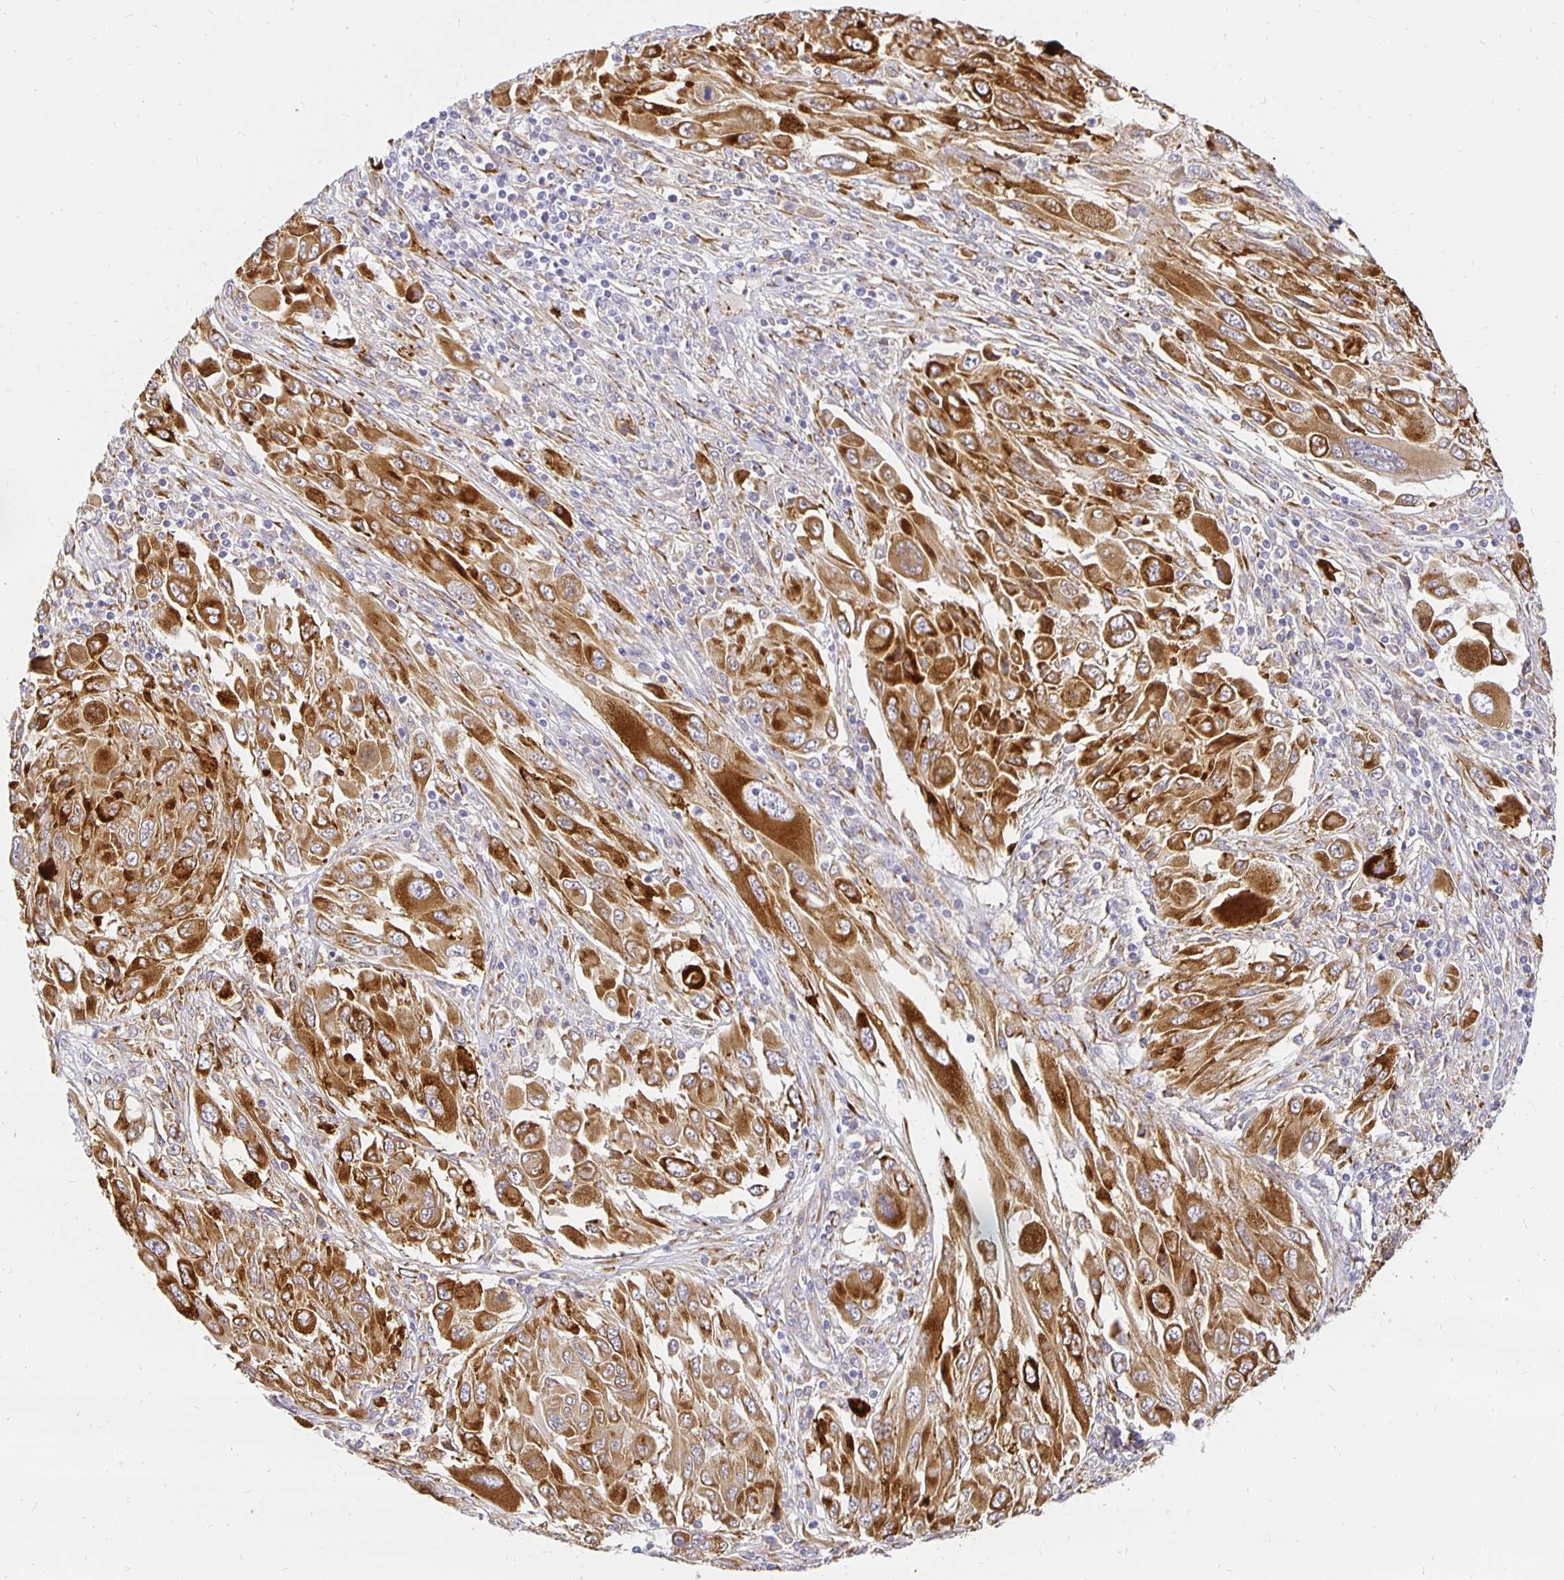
{"staining": {"intensity": "strong", "quantity": ">75%", "location": "cytoplasmic/membranous"}, "tissue": "melanoma", "cell_type": "Tumor cells", "image_type": "cancer", "snomed": [{"axis": "morphology", "description": "Malignant melanoma, NOS"}, {"axis": "topography", "description": "Skin"}], "caption": "Melanoma stained with a protein marker displays strong staining in tumor cells.", "gene": "PLOD1", "patient": {"sex": "female", "age": 91}}